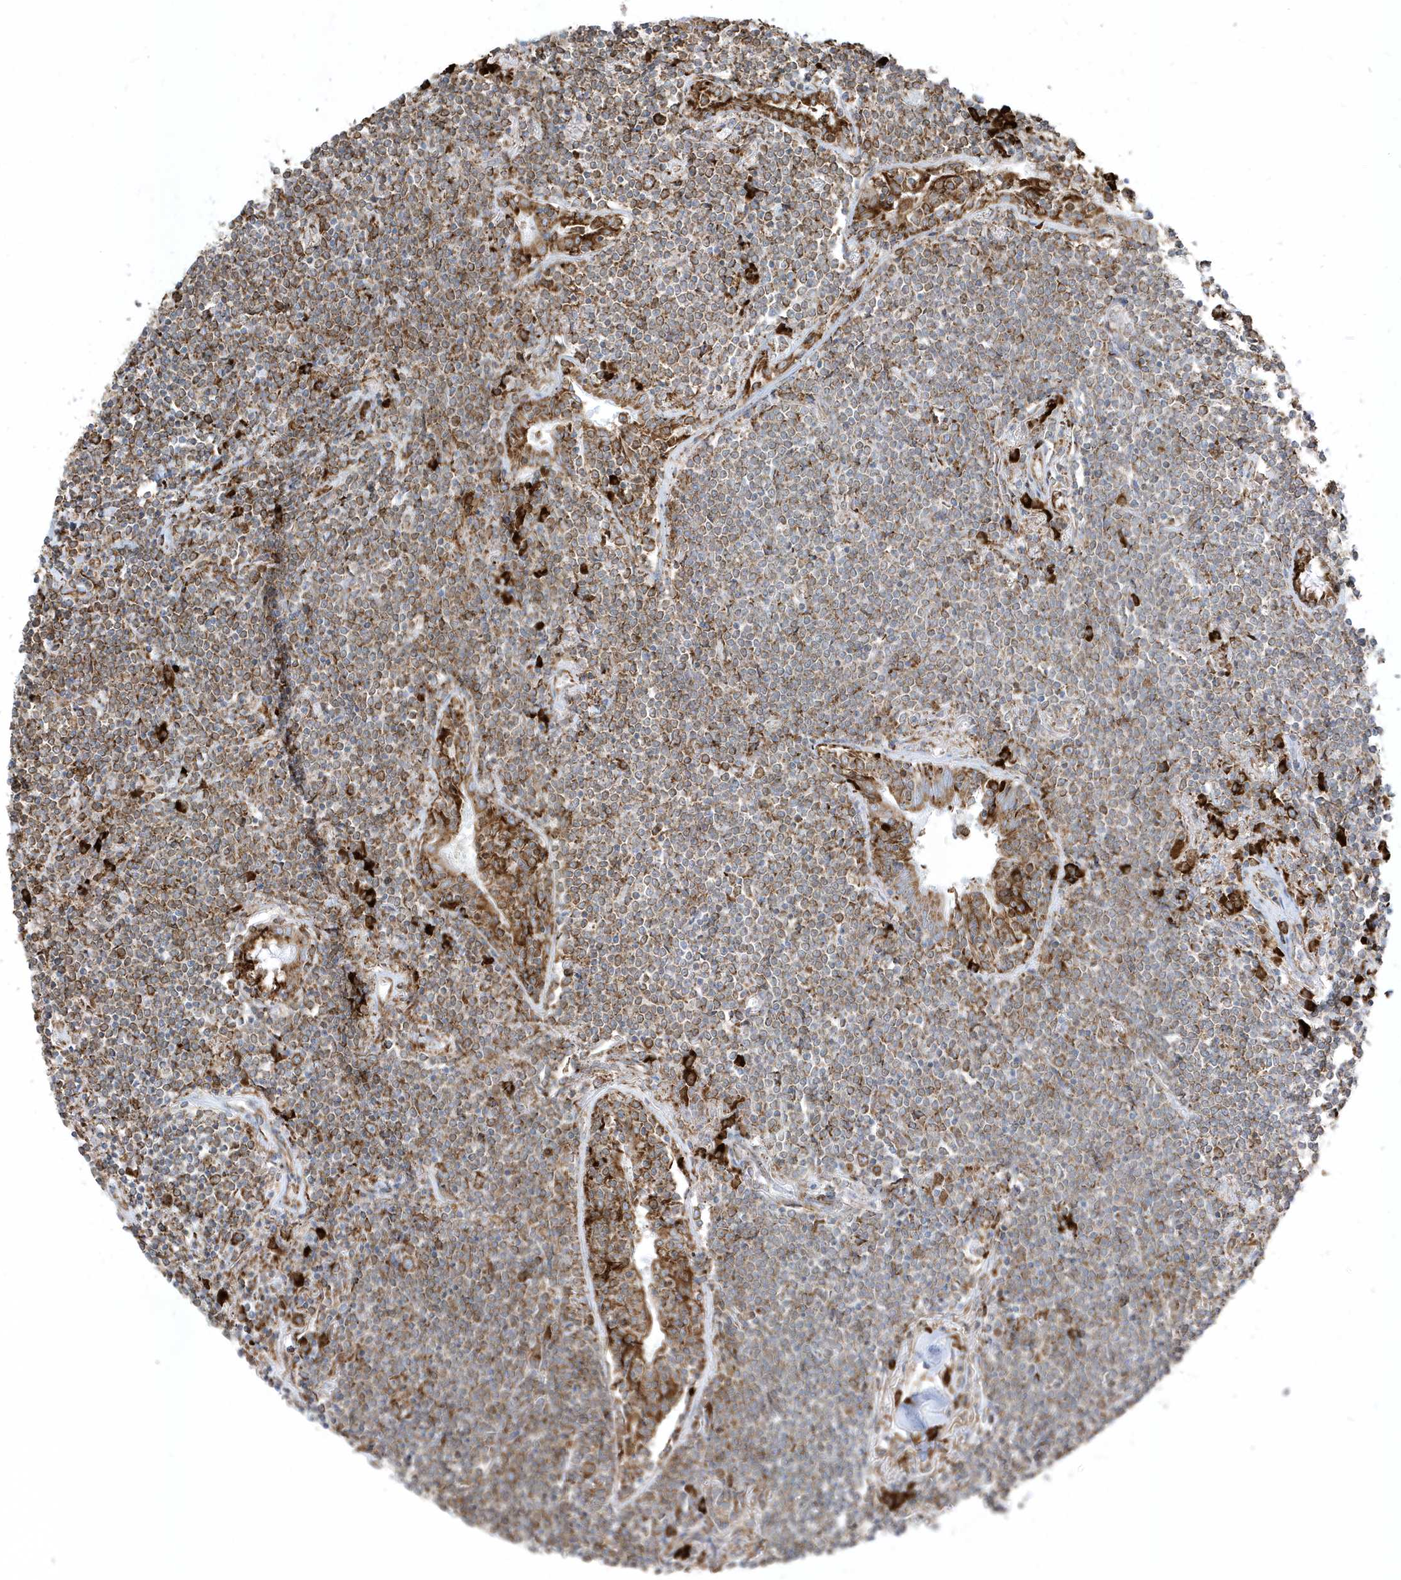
{"staining": {"intensity": "moderate", "quantity": ">75%", "location": "cytoplasmic/membranous"}, "tissue": "lymphoma", "cell_type": "Tumor cells", "image_type": "cancer", "snomed": [{"axis": "morphology", "description": "Malignant lymphoma, non-Hodgkin's type, Low grade"}, {"axis": "topography", "description": "Lung"}], "caption": "A histopathology image showing moderate cytoplasmic/membranous staining in approximately >75% of tumor cells in lymphoma, as visualized by brown immunohistochemical staining.", "gene": "PDIA6", "patient": {"sex": "female", "age": 71}}